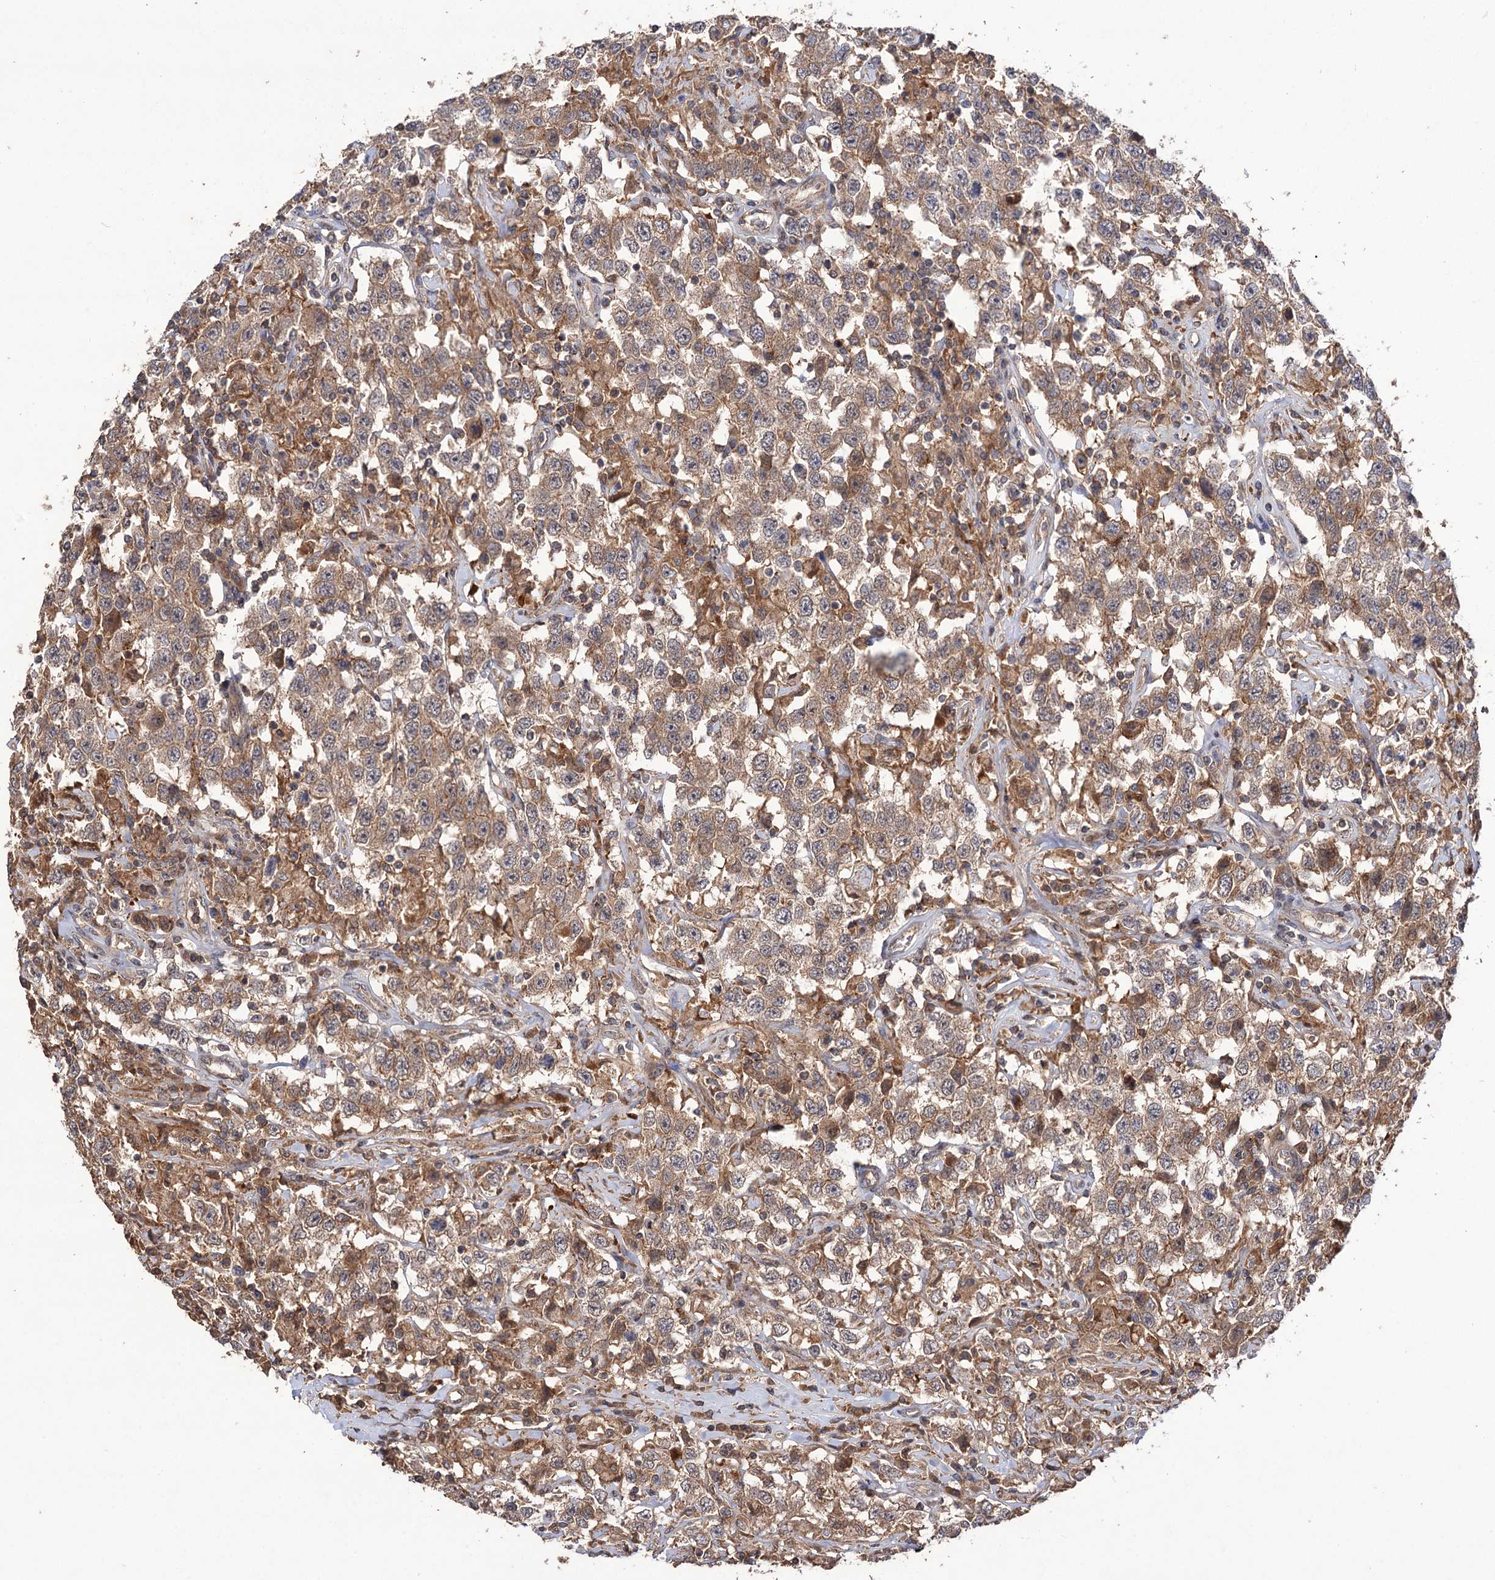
{"staining": {"intensity": "moderate", "quantity": ">75%", "location": "cytoplasmic/membranous"}, "tissue": "testis cancer", "cell_type": "Tumor cells", "image_type": "cancer", "snomed": [{"axis": "morphology", "description": "Seminoma, NOS"}, {"axis": "topography", "description": "Testis"}], "caption": "The micrograph exhibits a brown stain indicating the presence of a protein in the cytoplasmic/membranous of tumor cells in testis cancer (seminoma).", "gene": "FBXW8", "patient": {"sex": "male", "age": 41}}